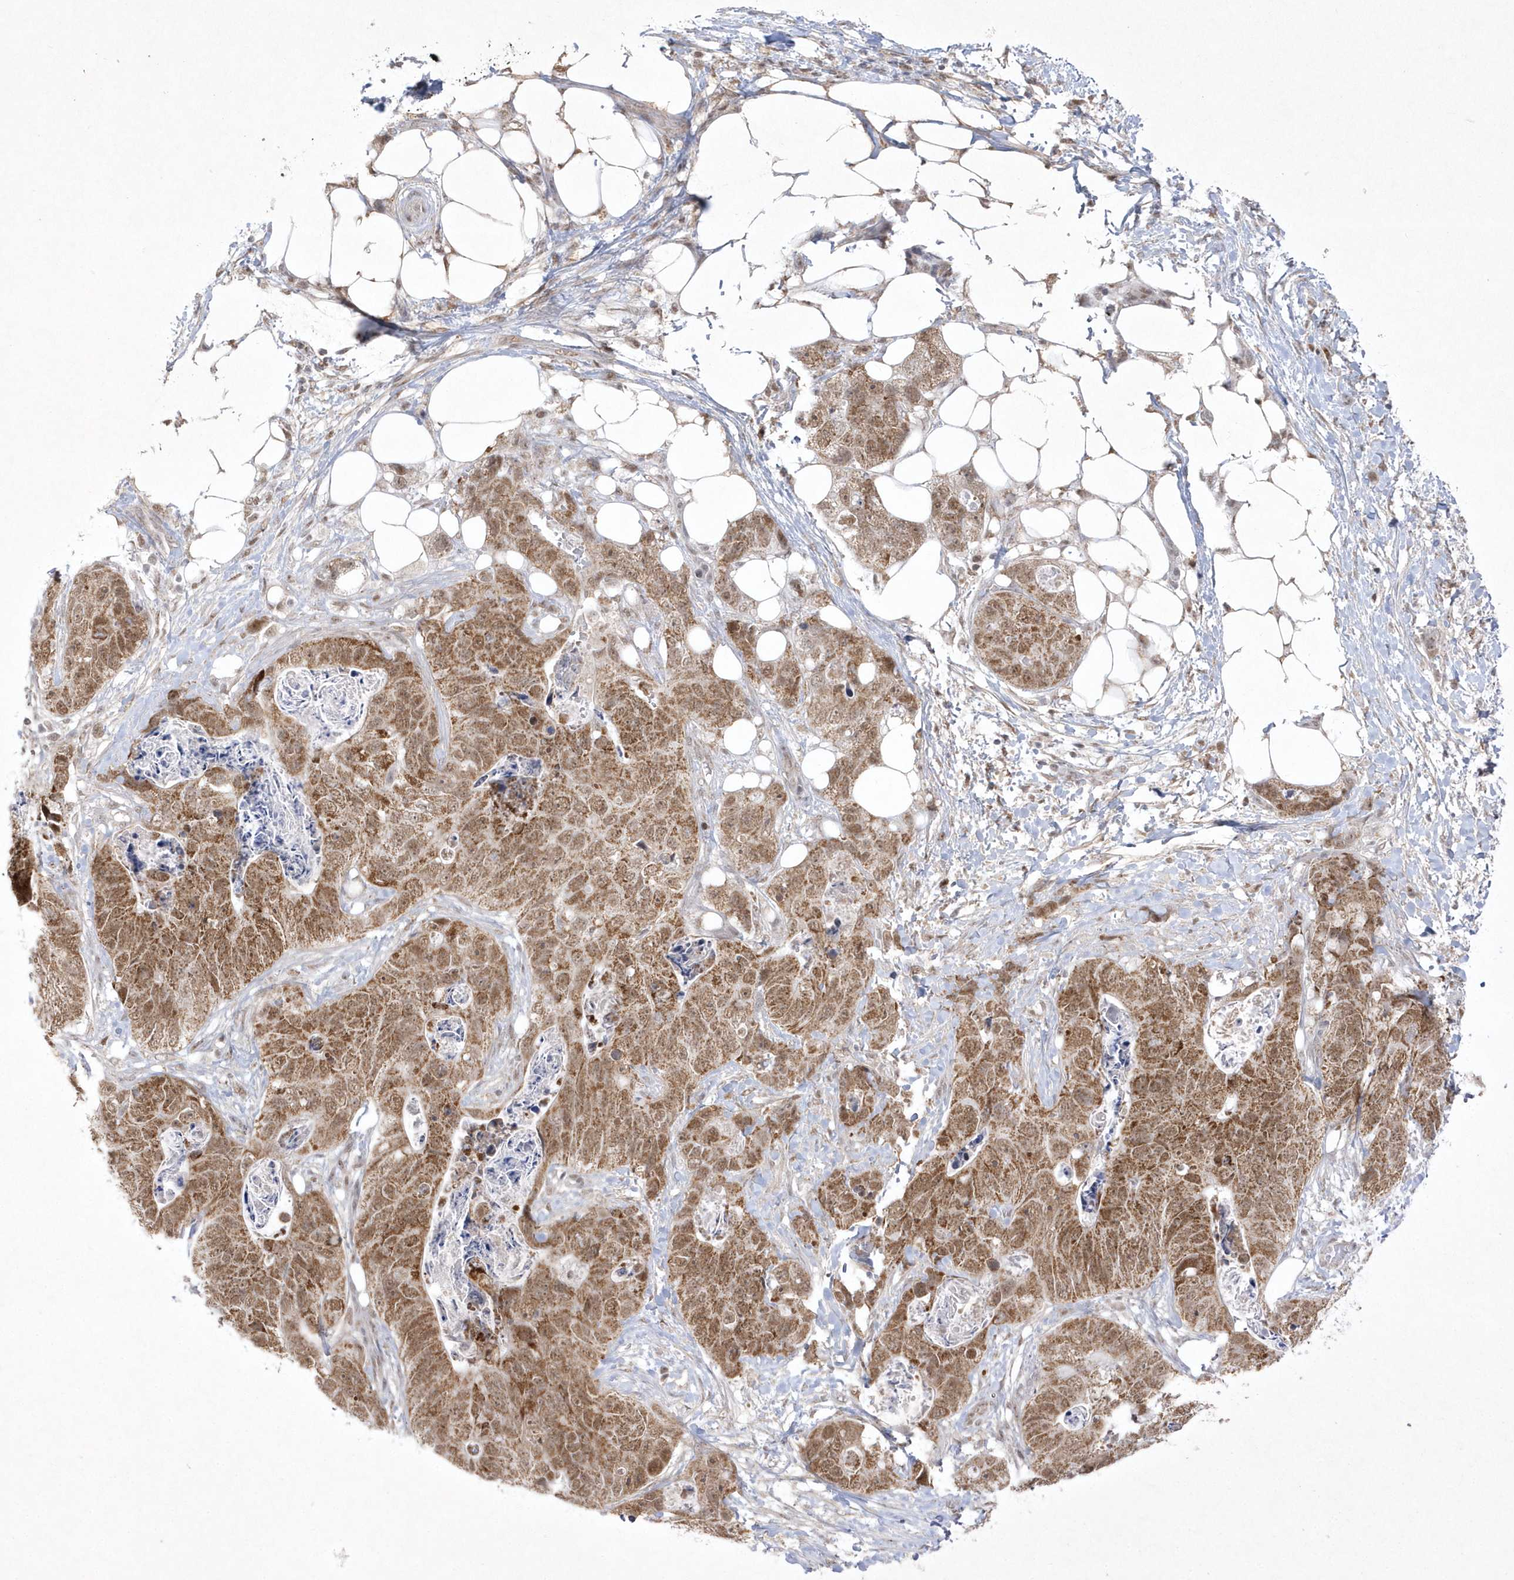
{"staining": {"intensity": "moderate", "quantity": ">75%", "location": "cytoplasmic/membranous,nuclear"}, "tissue": "stomach cancer", "cell_type": "Tumor cells", "image_type": "cancer", "snomed": [{"axis": "morphology", "description": "Adenocarcinoma, NOS"}, {"axis": "topography", "description": "Stomach"}], "caption": "DAB (3,3'-diaminobenzidine) immunohistochemical staining of adenocarcinoma (stomach) shows moderate cytoplasmic/membranous and nuclear protein expression in about >75% of tumor cells. (IHC, brightfield microscopy, high magnification).", "gene": "CPSF3", "patient": {"sex": "female", "age": 89}}